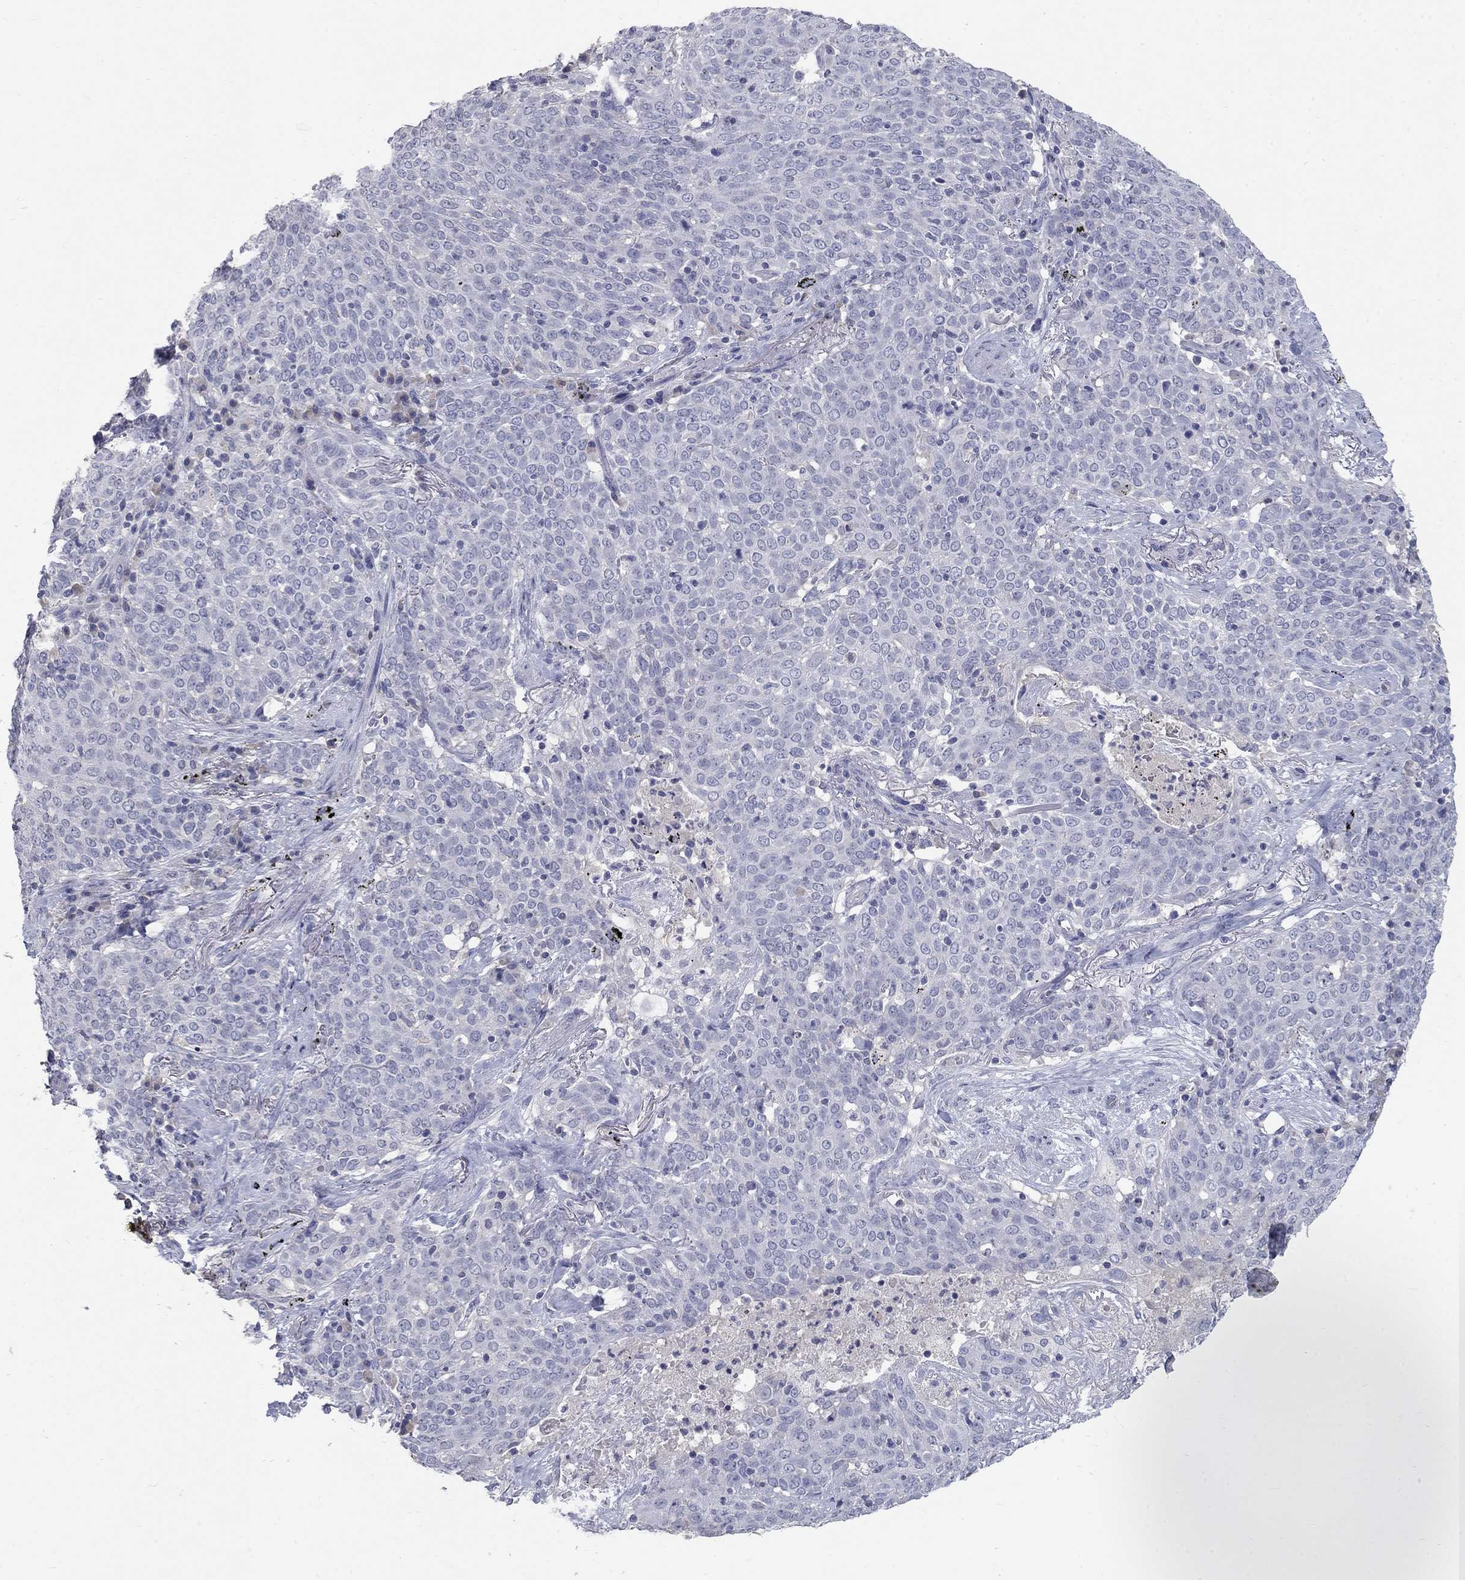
{"staining": {"intensity": "negative", "quantity": "none", "location": "none"}, "tissue": "lung cancer", "cell_type": "Tumor cells", "image_type": "cancer", "snomed": [{"axis": "morphology", "description": "Squamous cell carcinoma, NOS"}, {"axis": "topography", "description": "Lung"}], "caption": "DAB immunohistochemical staining of squamous cell carcinoma (lung) reveals no significant positivity in tumor cells.", "gene": "PTH1R", "patient": {"sex": "male", "age": 82}}